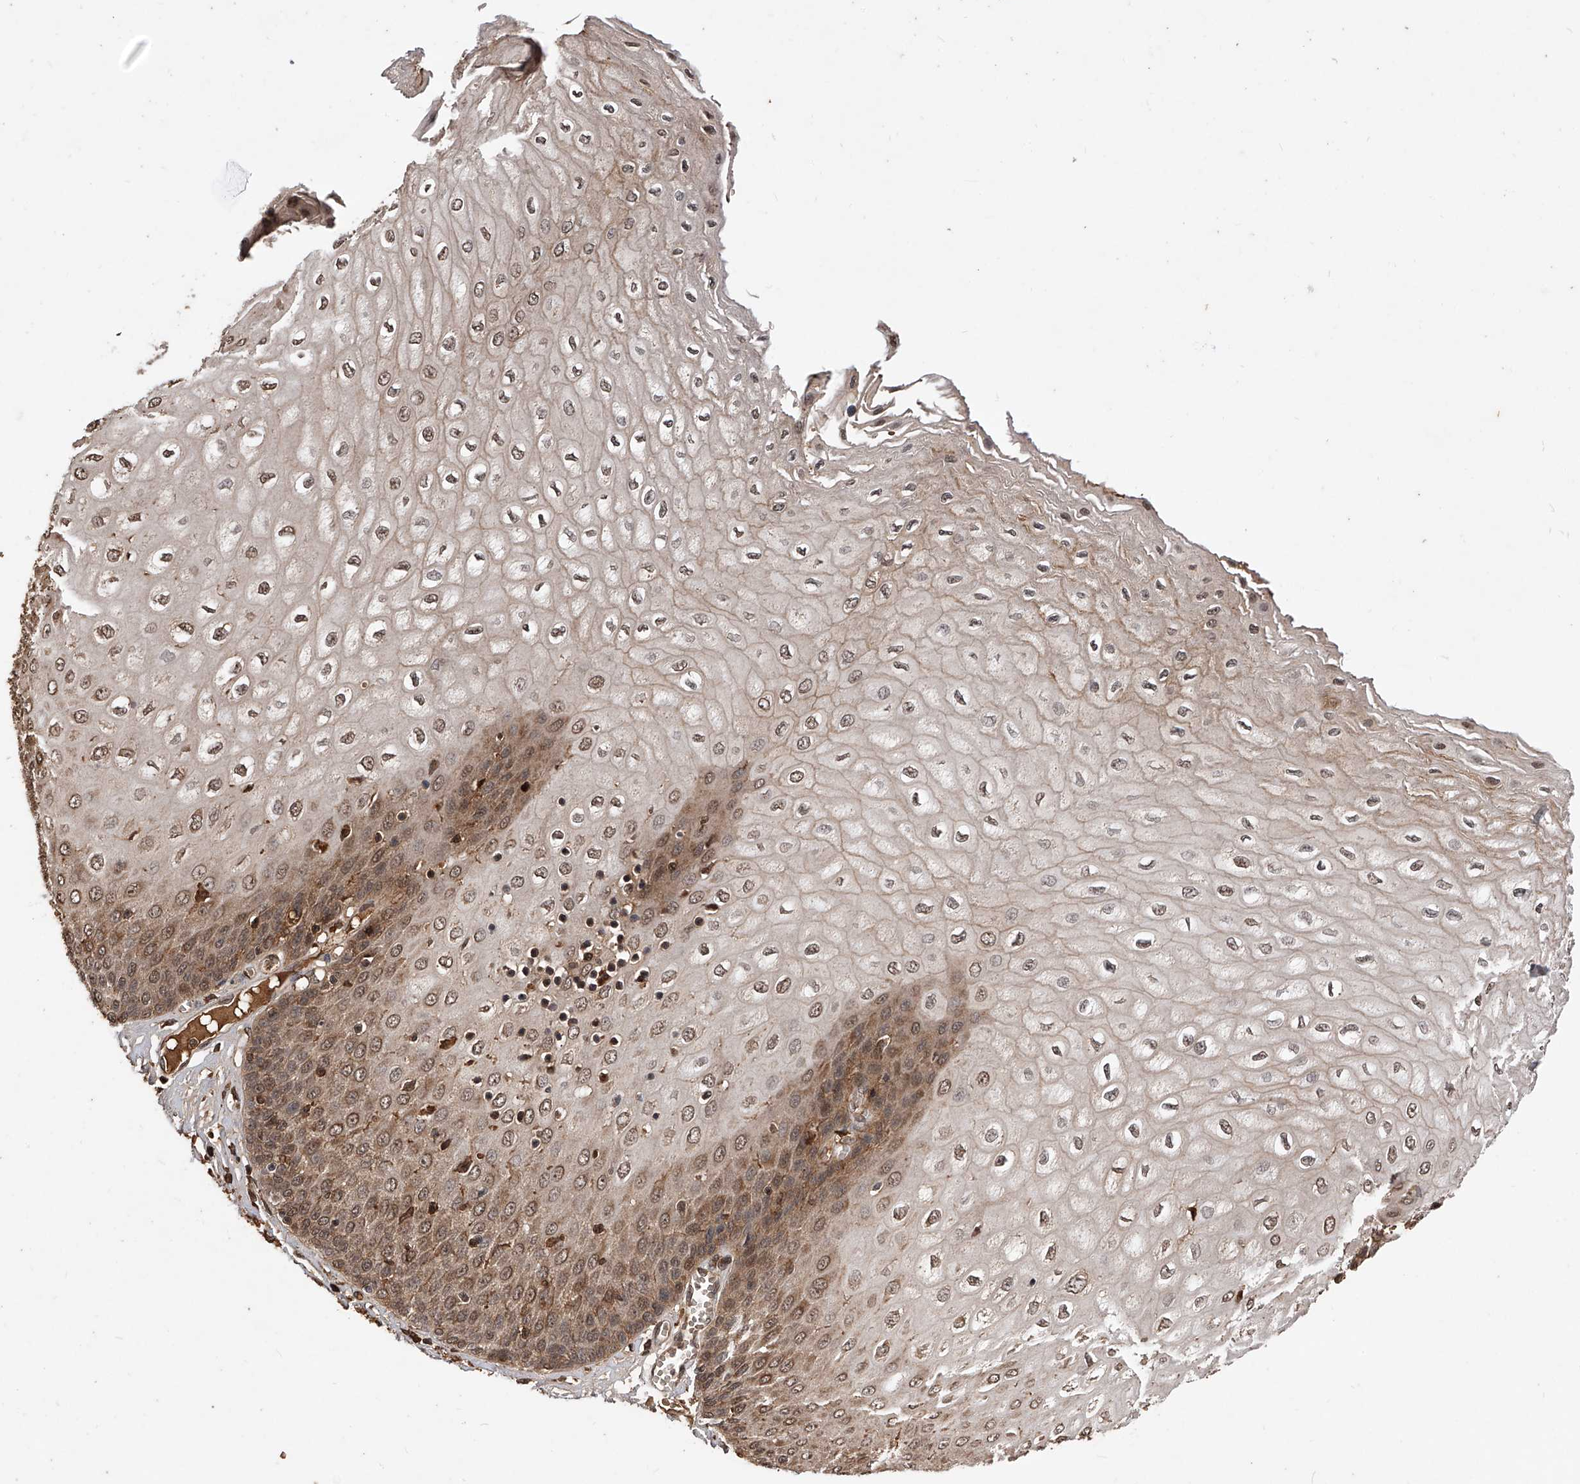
{"staining": {"intensity": "moderate", "quantity": ">75%", "location": "cytoplasmic/membranous,nuclear"}, "tissue": "esophagus", "cell_type": "Squamous epithelial cells", "image_type": "normal", "snomed": [{"axis": "morphology", "description": "Normal tissue, NOS"}, {"axis": "topography", "description": "Esophagus"}], "caption": "IHC staining of unremarkable esophagus, which shows medium levels of moderate cytoplasmic/membranous,nuclear staining in about >75% of squamous epithelial cells indicating moderate cytoplasmic/membranous,nuclear protein staining. The staining was performed using DAB (3,3'-diaminobenzidine) (brown) for protein detection and nuclei were counterstained in hematoxylin (blue).", "gene": "CFAP410", "patient": {"sex": "male", "age": 60}}